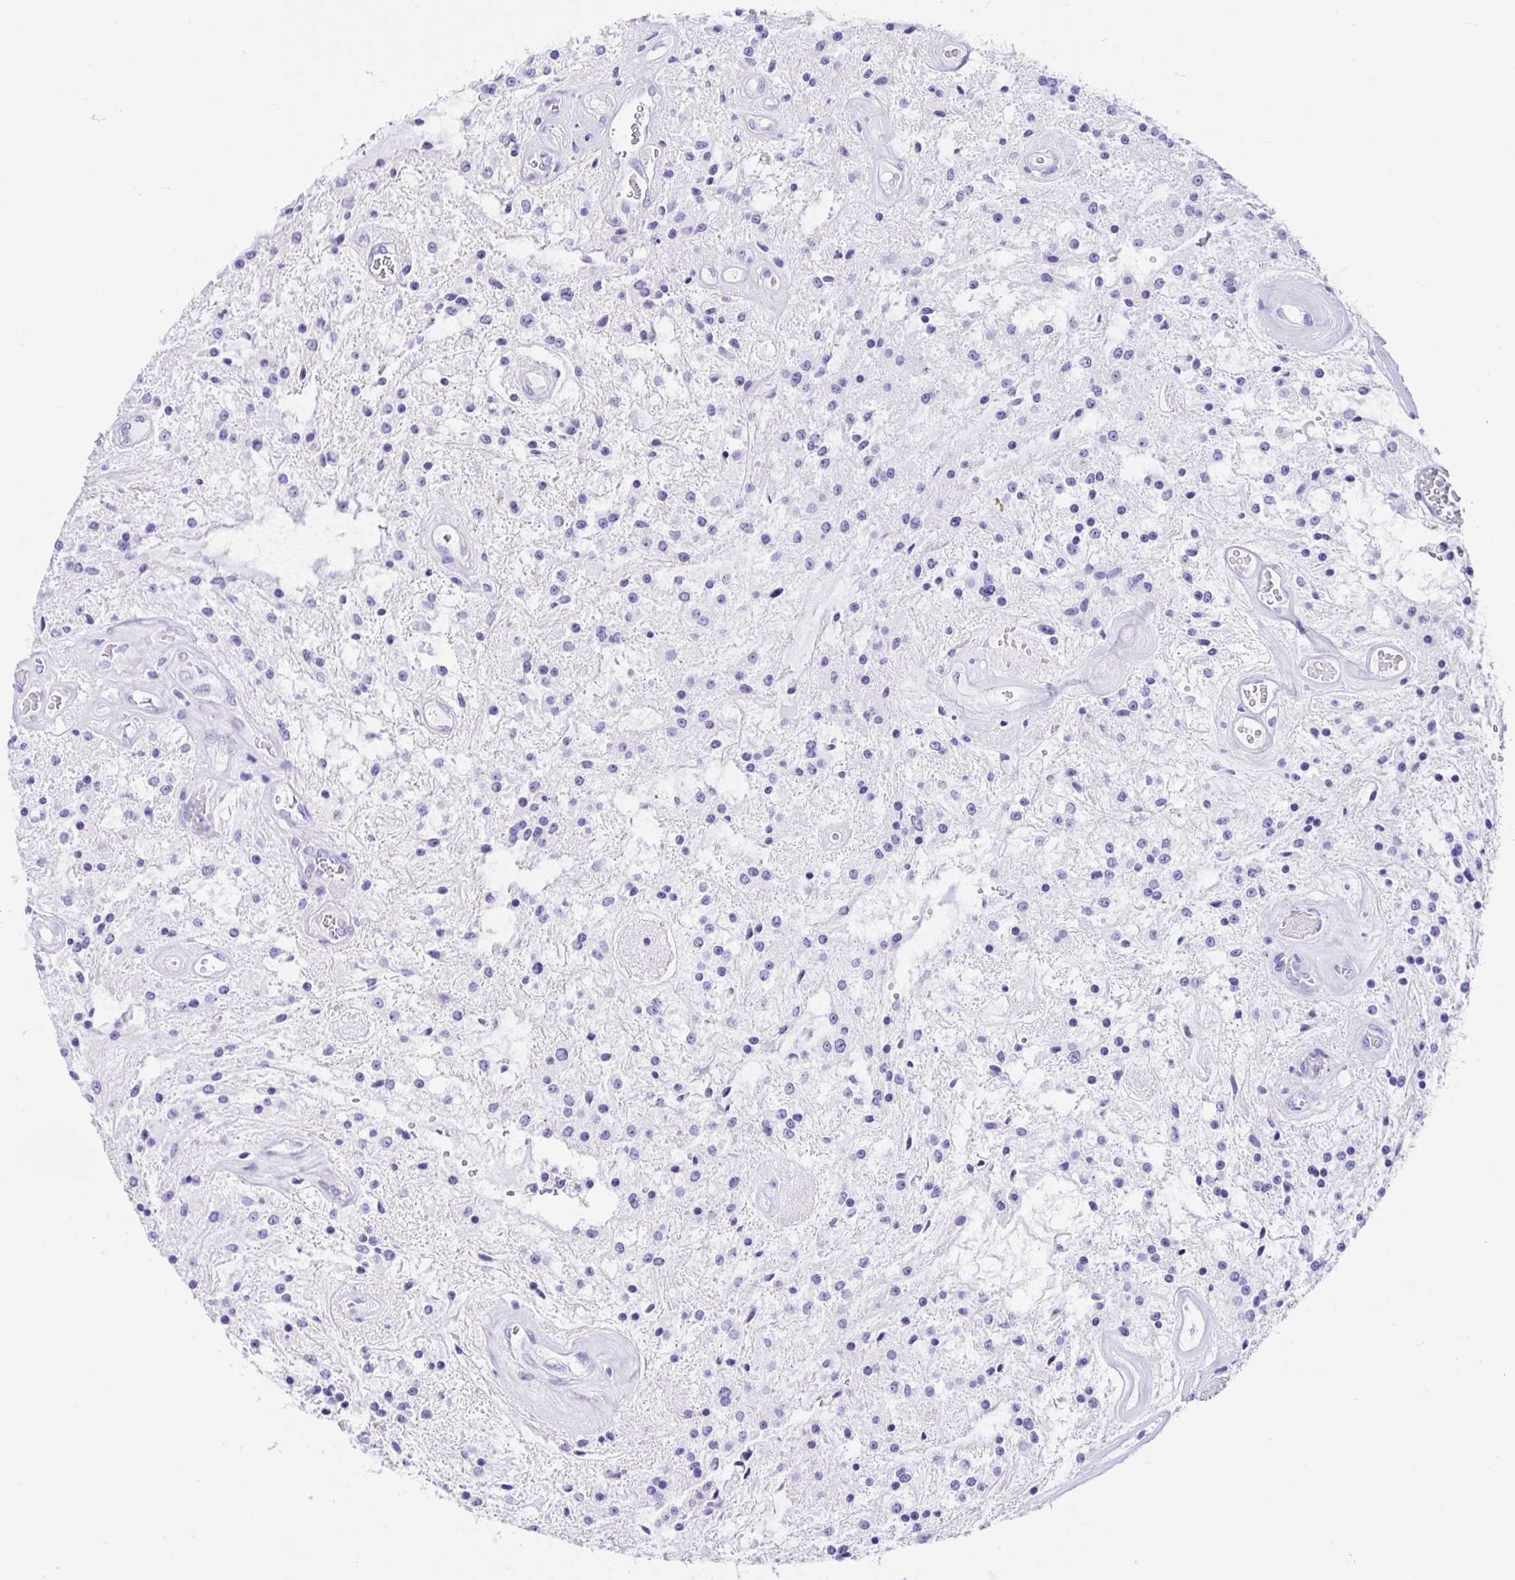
{"staining": {"intensity": "negative", "quantity": "none", "location": "none"}, "tissue": "glioma", "cell_type": "Tumor cells", "image_type": "cancer", "snomed": [{"axis": "morphology", "description": "Glioma, malignant, Low grade"}, {"axis": "topography", "description": "Cerebellum"}], "caption": "The micrograph exhibits no significant staining in tumor cells of glioma.", "gene": "PRAMEF19", "patient": {"sex": "female", "age": 14}}